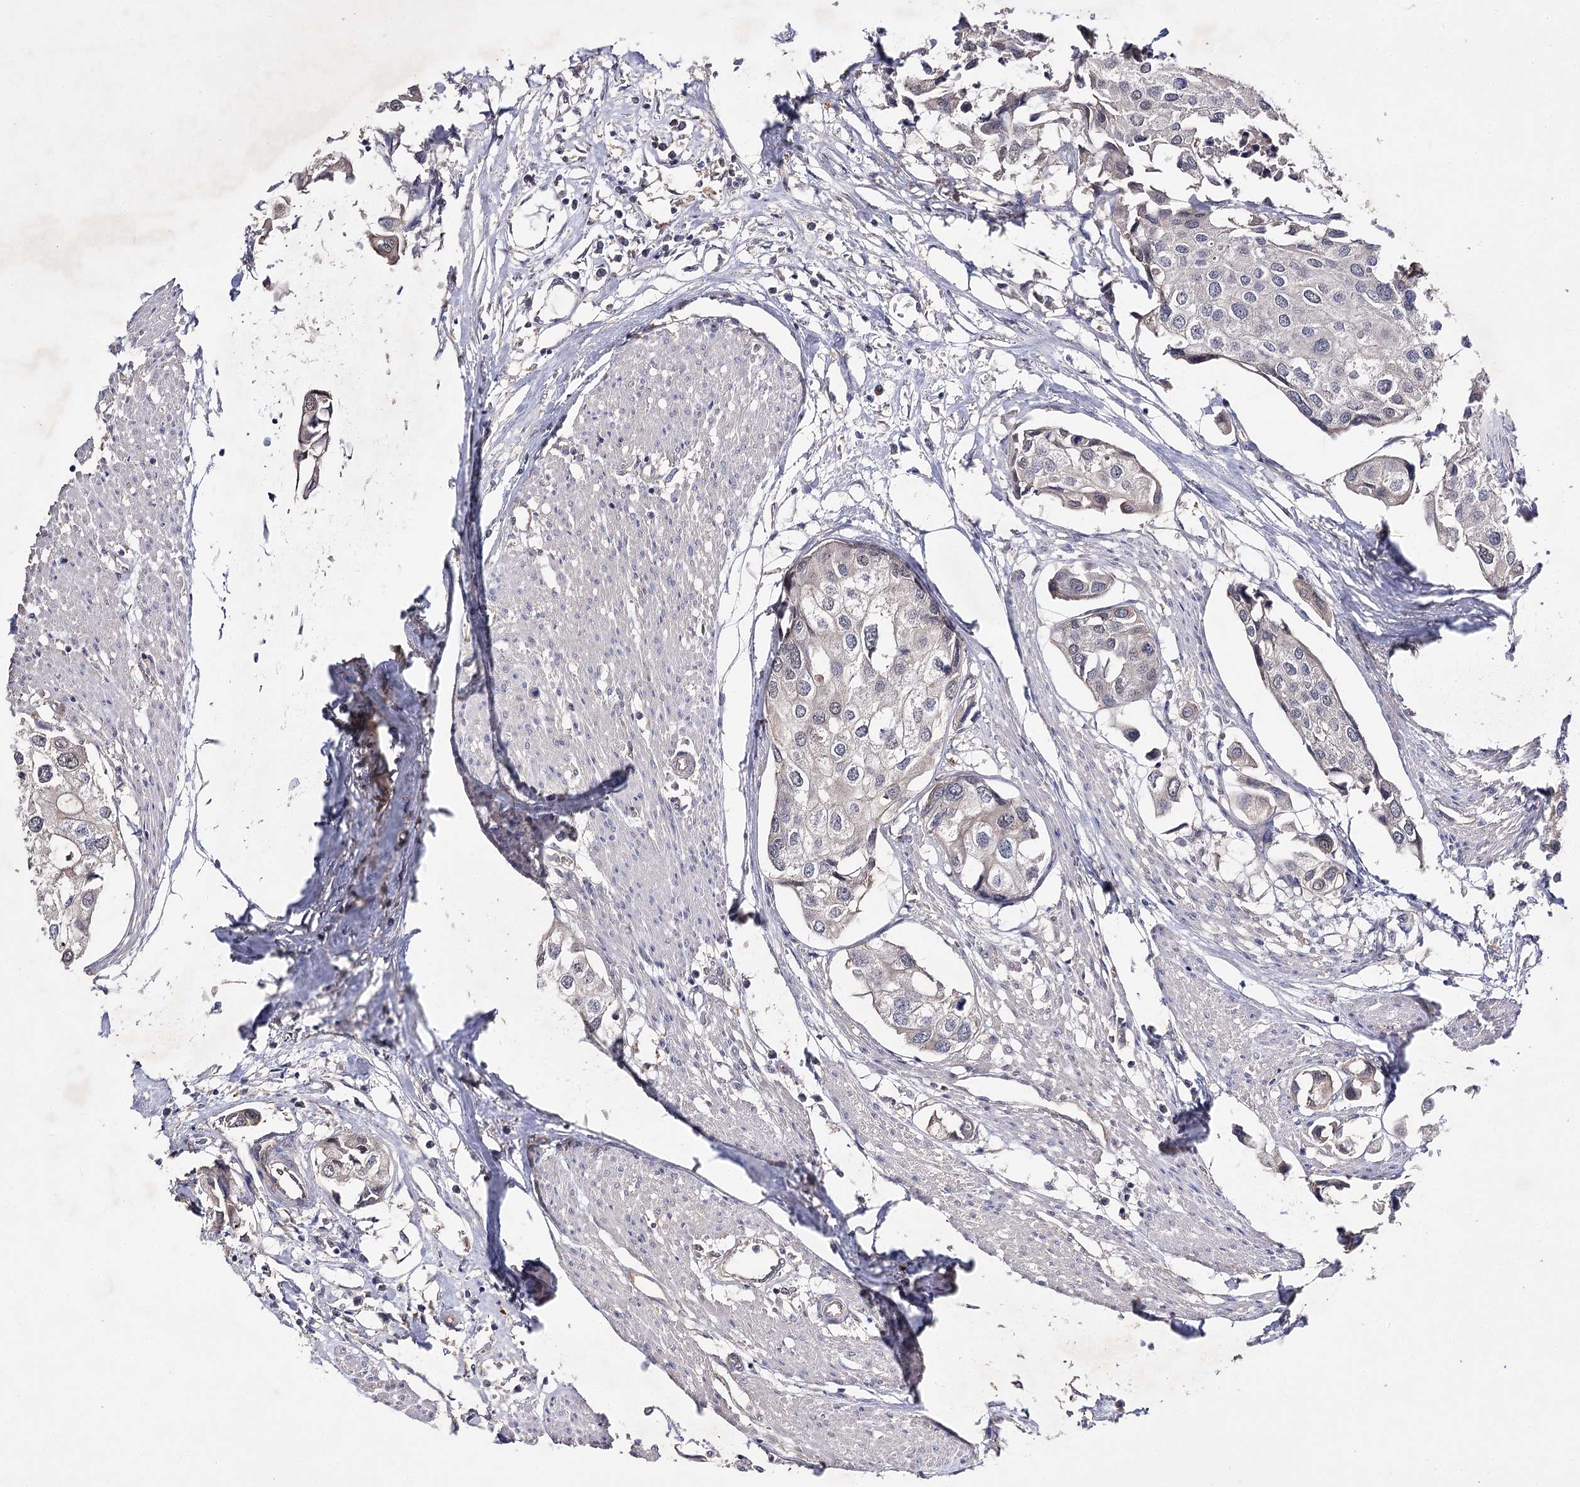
{"staining": {"intensity": "weak", "quantity": "<25%", "location": "cytoplasmic/membranous"}, "tissue": "urothelial cancer", "cell_type": "Tumor cells", "image_type": "cancer", "snomed": [{"axis": "morphology", "description": "Urothelial carcinoma, High grade"}, {"axis": "topography", "description": "Urinary bladder"}], "caption": "Immunohistochemistry image of neoplastic tissue: urothelial carcinoma (high-grade) stained with DAB displays no significant protein staining in tumor cells. (Immunohistochemistry, brightfield microscopy, high magnification).", "gene": "BCR", "patient": {"sex": "male", "age": 64}}